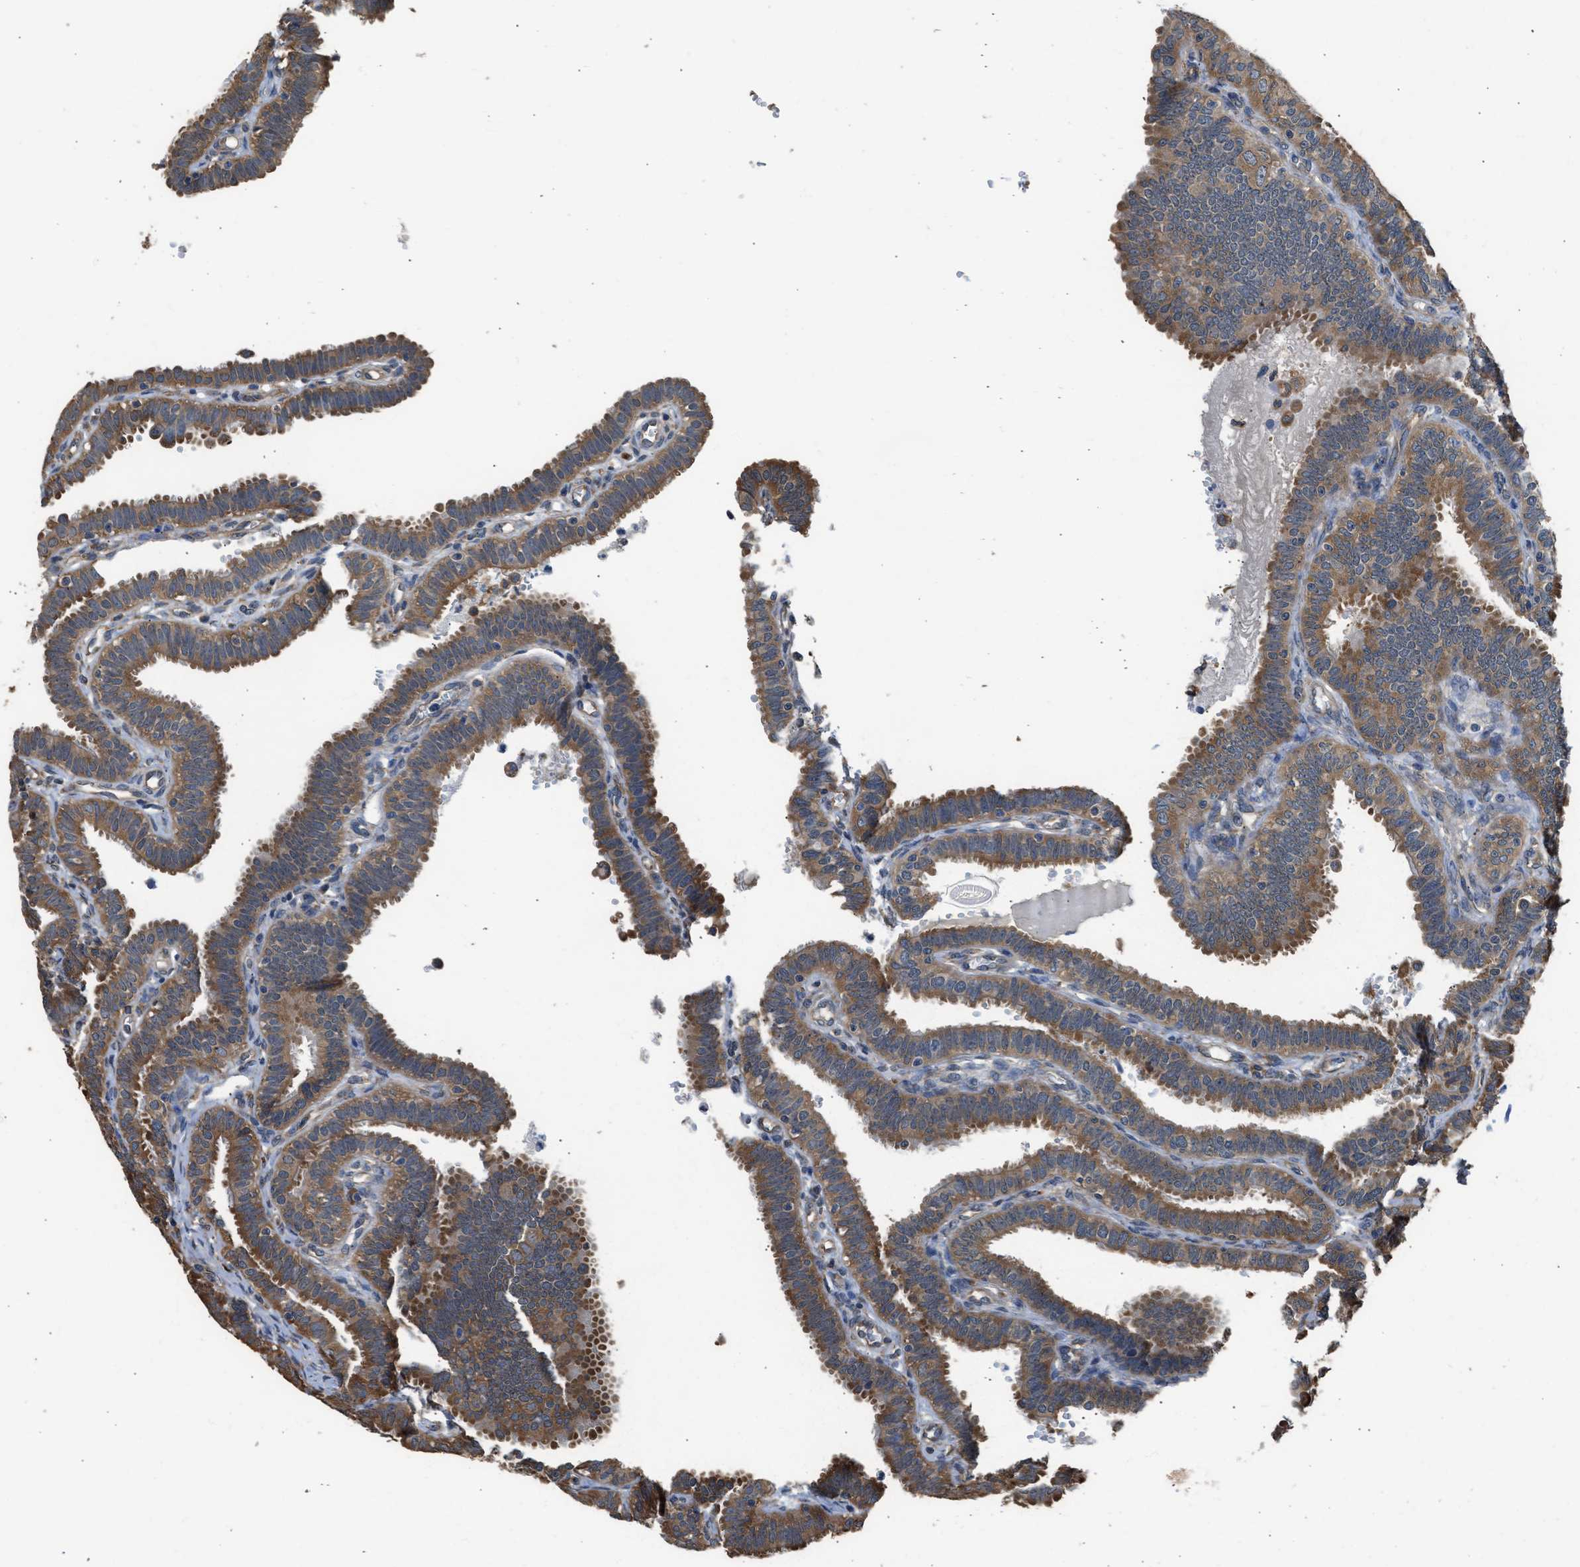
{"staining": {"intensity": "strong", "quantity": ">75%", "location": "cytoplasmic/membranous"}, "tissue": "fallopian tube", "cell_type": "Glandular cells", "image_type": "normal", "snomed": [{"axis": "morphology", "description": "Normal tissue, NOS"}, {"axis": "topography", "description": "Fallopian tube"}, {"axis": "topography", "description": "Placenta"}], "caption": "The immunohistochemical stain highlights strong cytoplasmic/membranous positivity in glandular cells of benign fallopian tube.", "gene": "SLC36A4", "patient": {"sex": "female", "age": 34}}